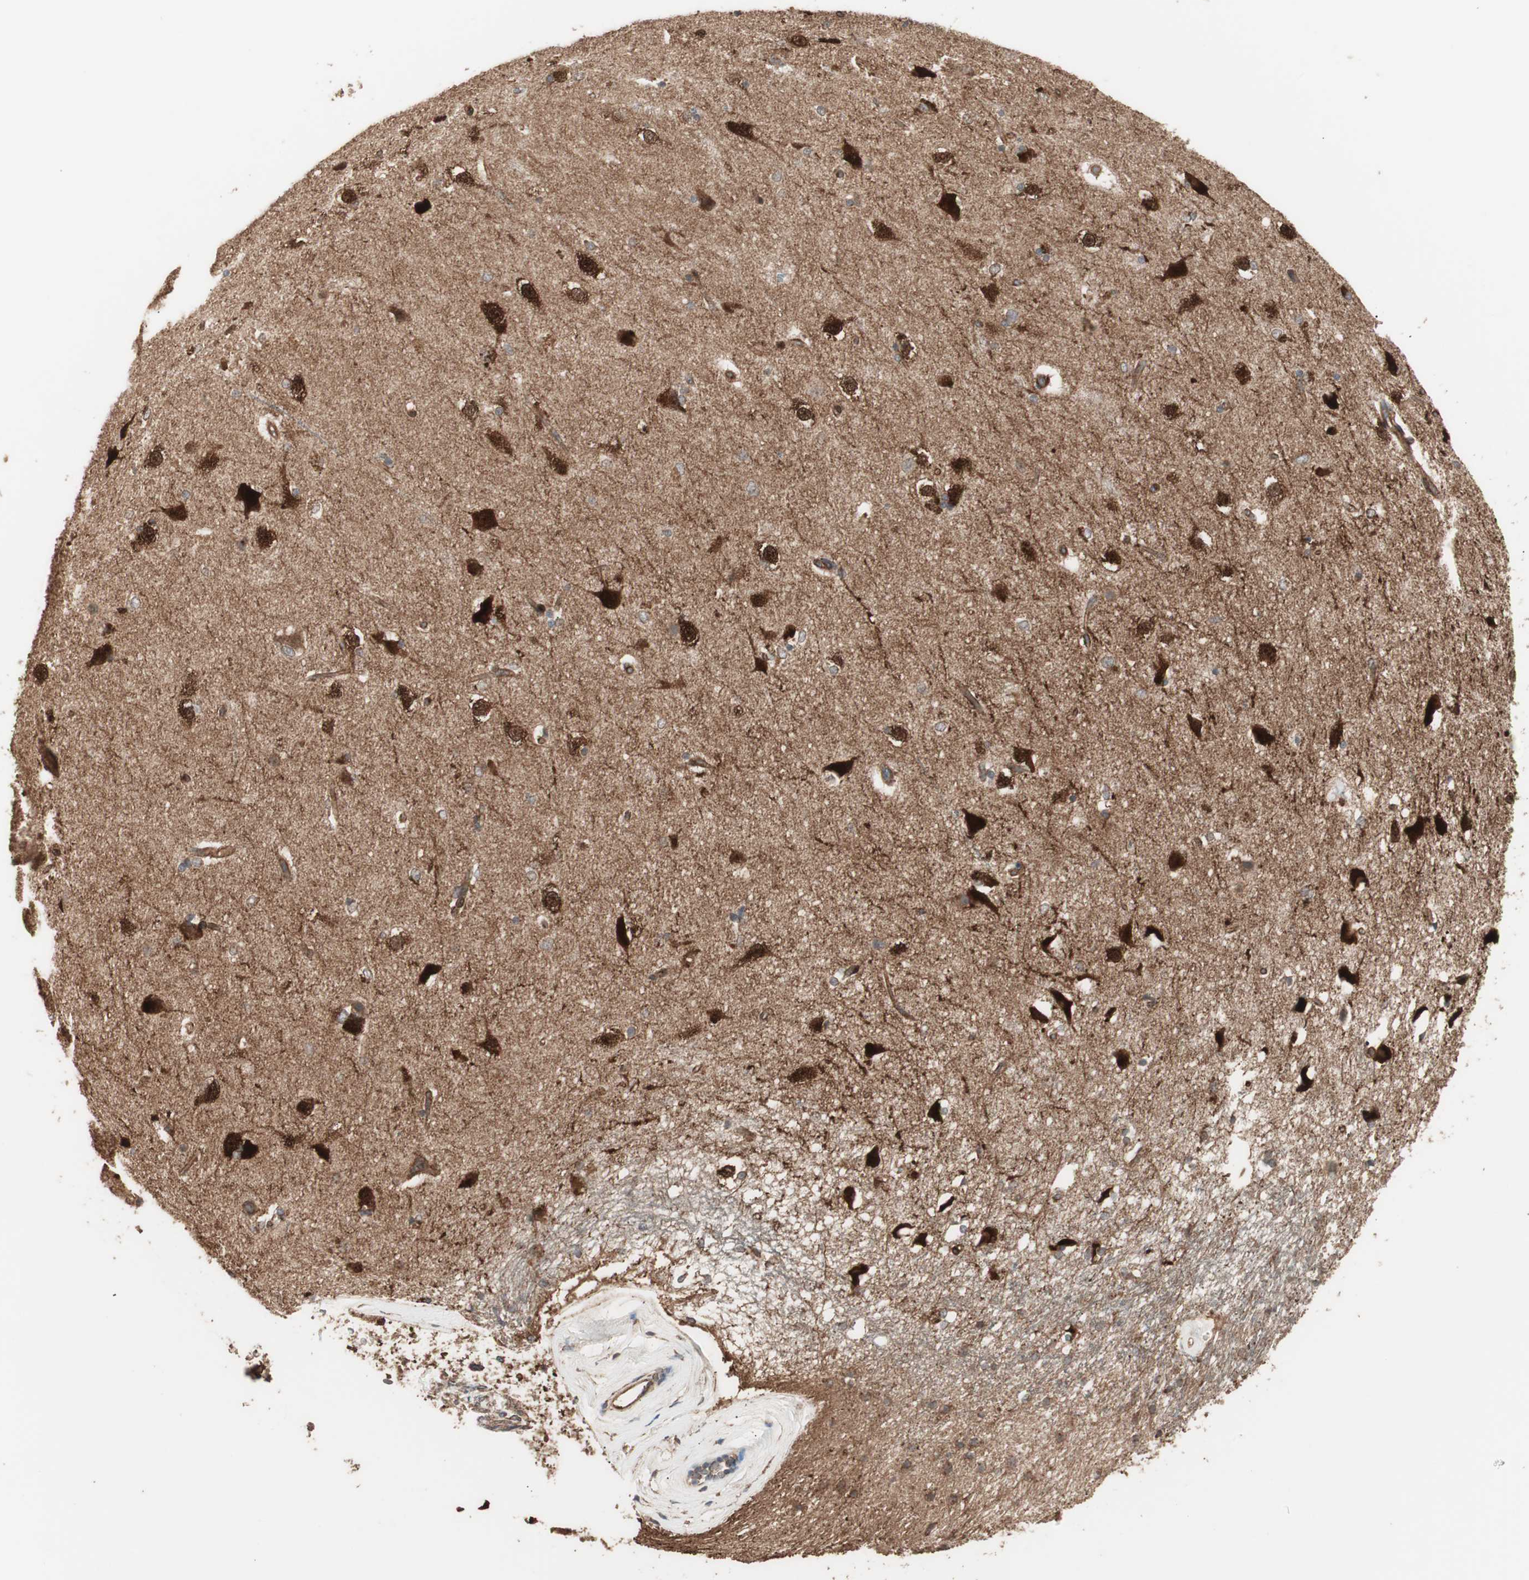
{"staining": {"intensity": "moderate", "quantity": "25%-75%", "location": "cytoplasmic/membranous"}, "tissue": "caudate", "cell_type": "Glial cells", "image_type": "normal", "snomed": [{"axis": "morphology", "description": "Normal tissue, NOS"}, {"axis": "topography", "description": "Lateral ventricle wall"}], "caption": "Caudate stained with a brown dye reveals moderate cytoplasmic/membranous positive positivity in approximately 25%-75% of glial cells.", "gene": "LZTS1", "patient": {"sex": "female", "age": 19}}